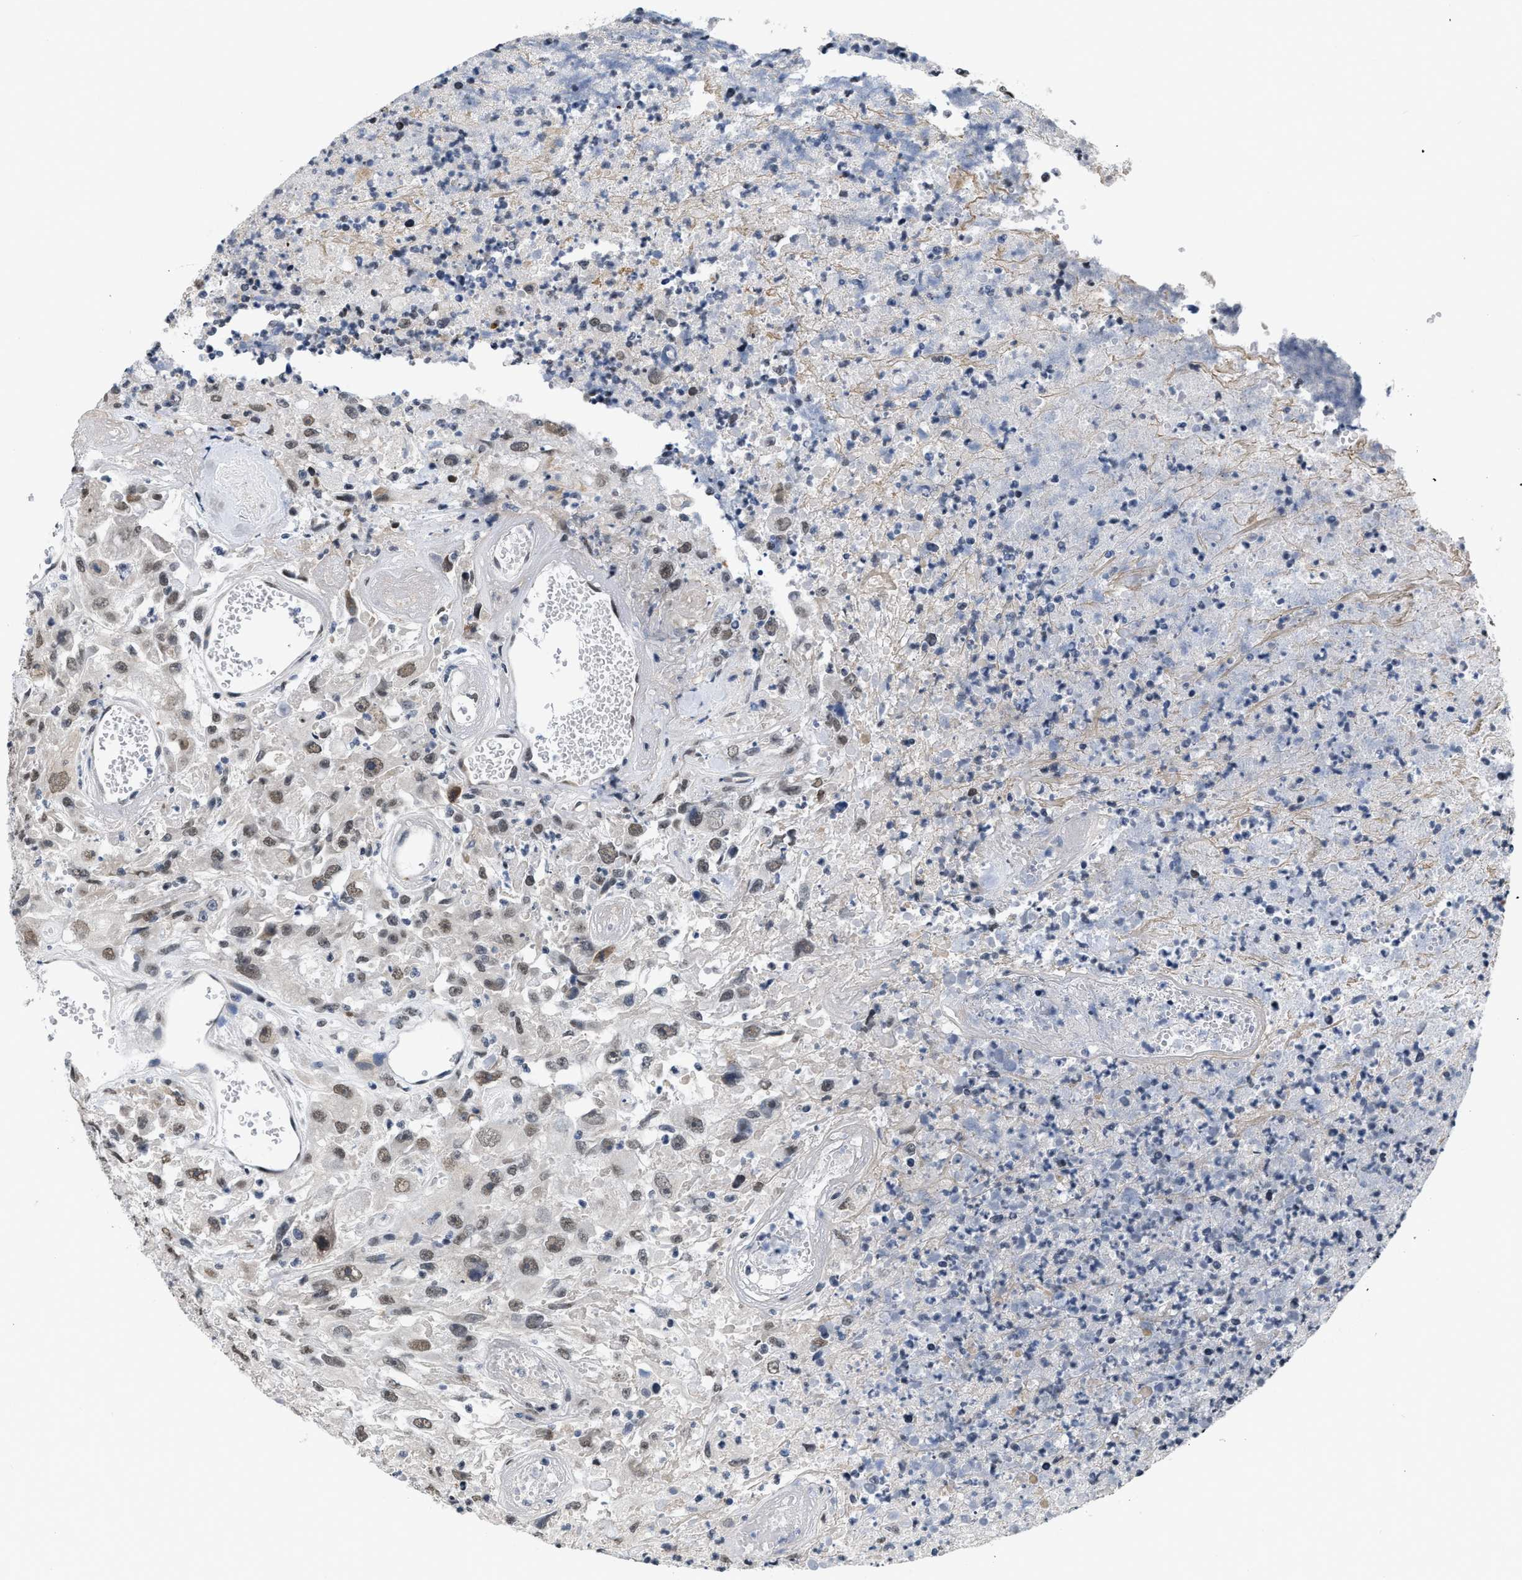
{"staining": {"intensity": "weak", "quantity": ">75%", "location": "nuclear"}, "tissue": "urothelial cancer", "cell_type": "Tumor cells", "image_type": "cancer", "snomed": [{"axis": "morphology", "description": "Urothelial carcinoma, High grade"}, {"axis": "topography", "description": "Urinary bladder"}], "caption": "High-grade urothelial carcinoma was stained to show a protein in brown. There is low levels of weak nuclear positivity in about >75% of tumor cells.", "gene": "RAF1", "patient": {"sex": "male", "age": 46}}